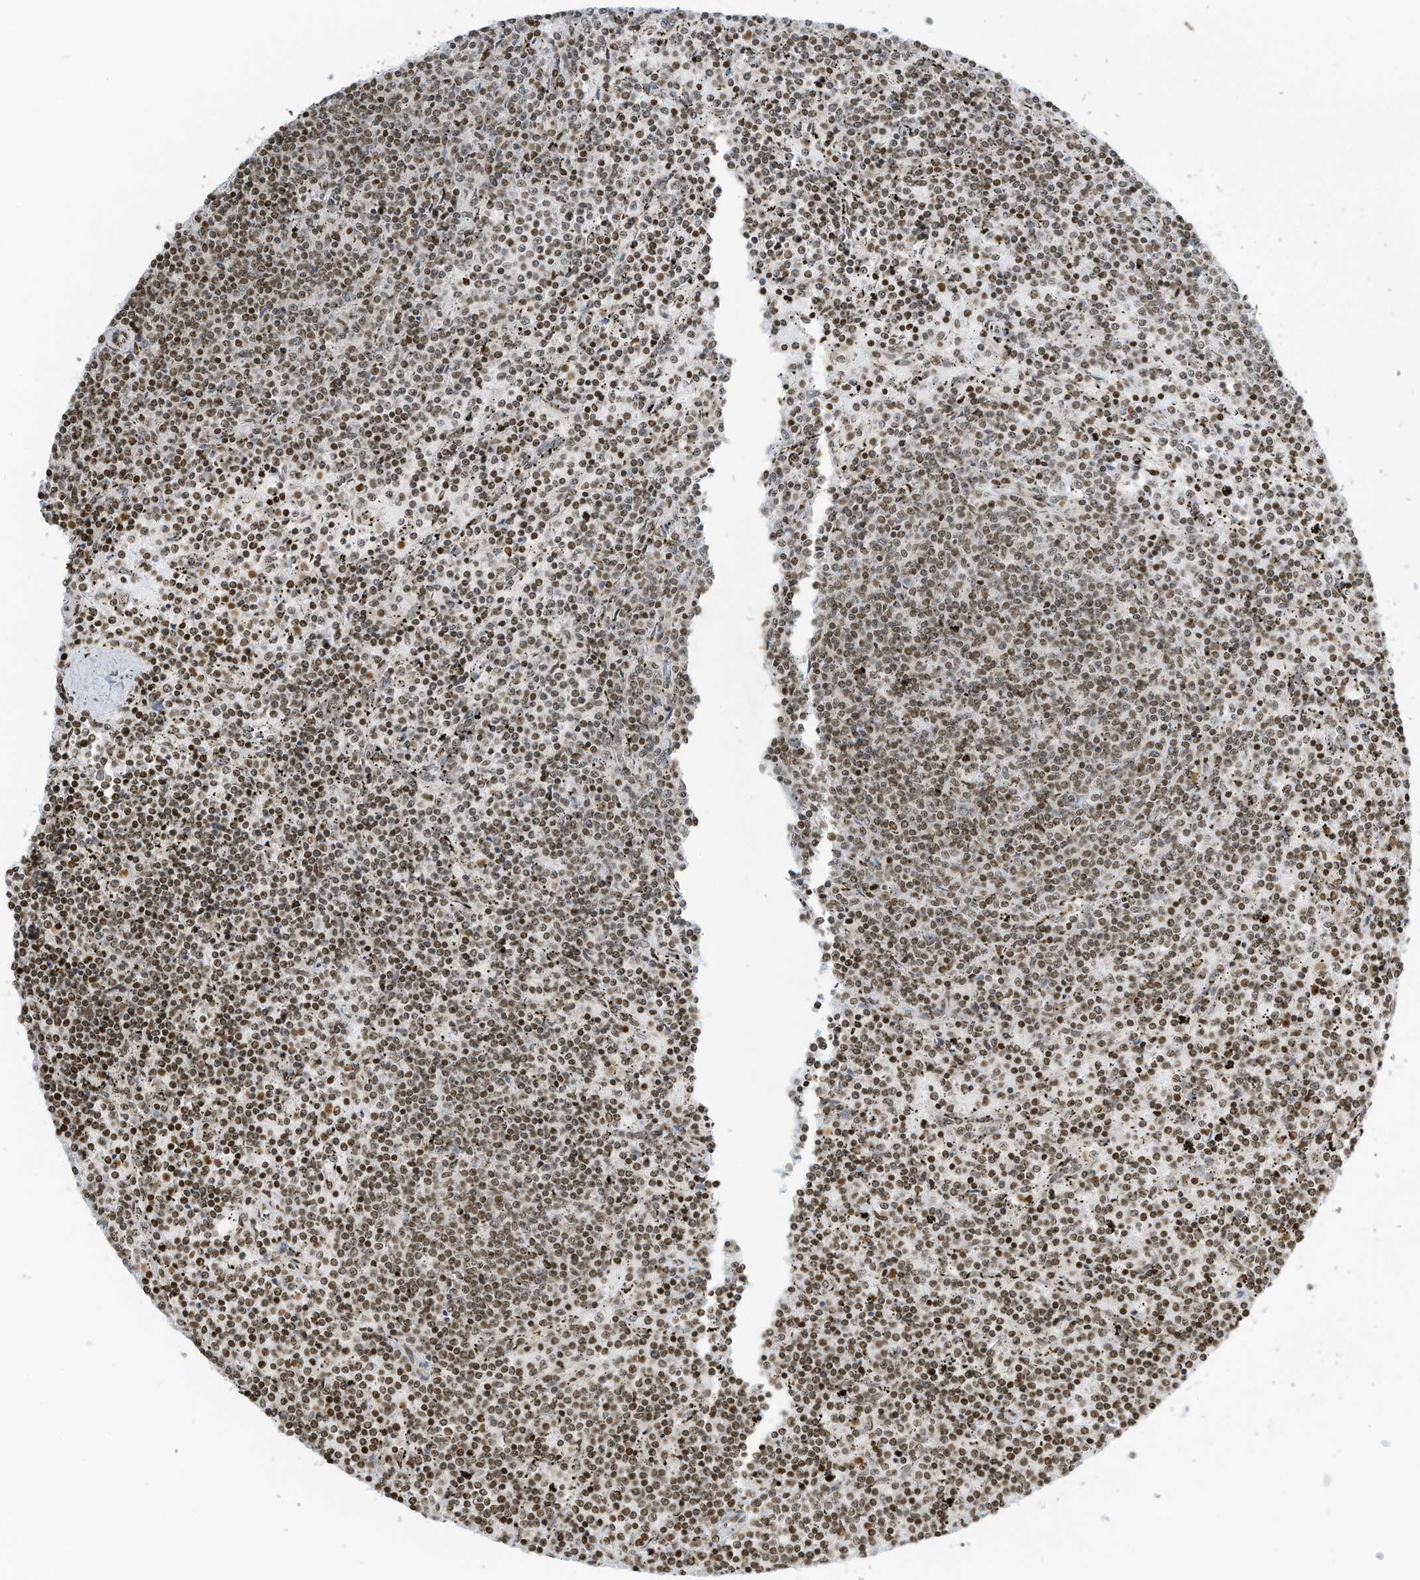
{"staining": {"intensity": "moderate", "quantity": ">75%", "location": "nuclear"}, "tissue": "lymphoma", "cell_type": "Tumor cells", "image_type": "cancer", "snomed": [{"axis": "morphology", "description": "Malignant lymphoma, non-Hodgkin's type, Low grade"}, {"axis": "topography", "description": "Spleen"}], "caption": "A histopathology image showing moderate nuclear positivity in about >75% of tumor cells in lymphoma, as visualized by brown immunohistochemical staining.", "gene": "ADI1", "patient": {"sex": "female", "age": 50}}